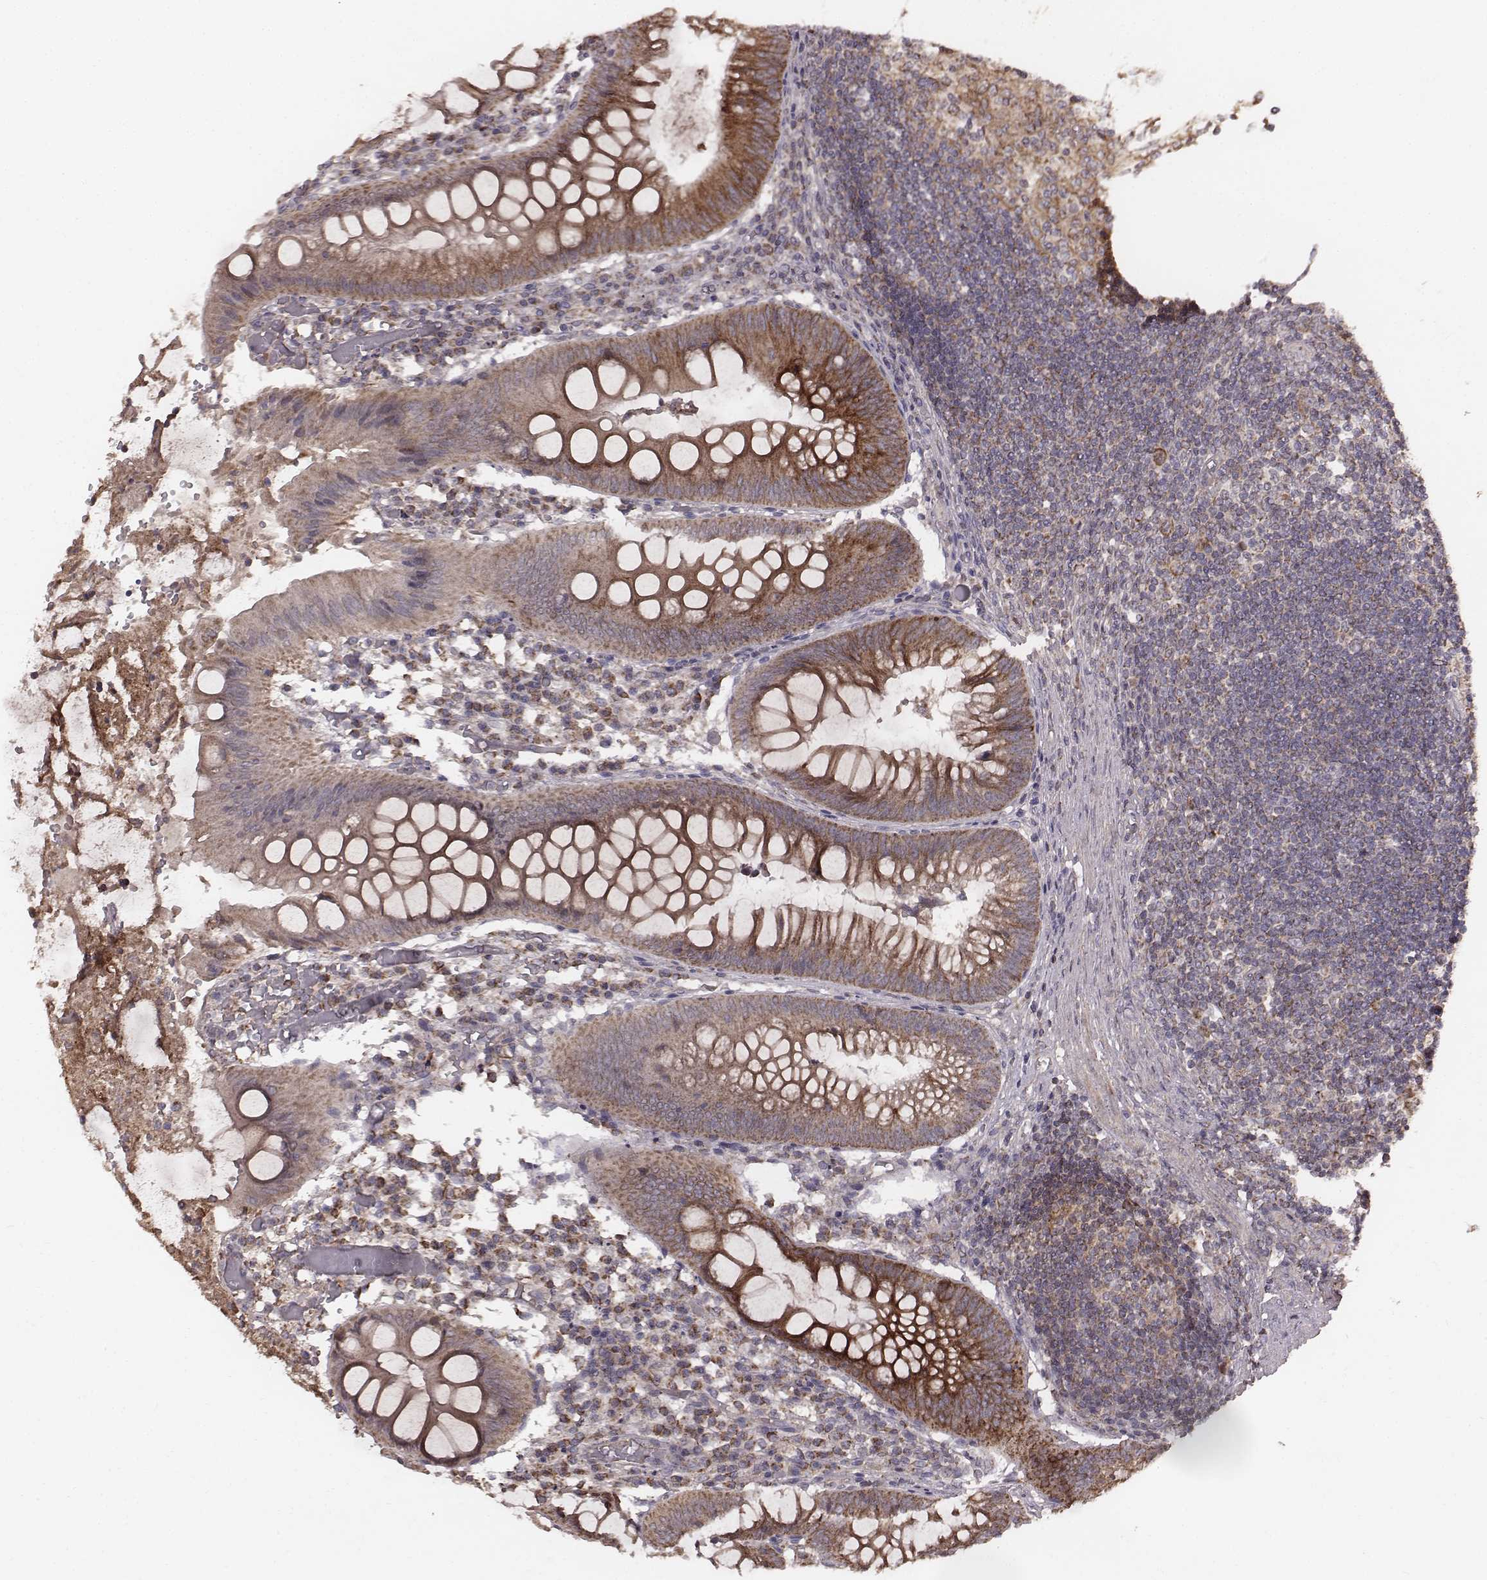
{"staining": {"intensity": "moderate", "quantity": ">75%", "location": "cytoplasmic/membranous"}, "tissue": "appendix", "cell_type": "Glandular cells", "image_type": "normal", "snomed": [{"axis": "morphology", "description": "Normal tissue, NOS"}, {"axis": "morphology", "description": "Inflammation, NOS"}, {"axis": "topography", "description": "Appendix"}], "caption": "Normal appendix was stained to show a protein in brown. There is medium levels of moderate cytoplasmic/membranous expression in about >75% of glandular cells. The staining was performed using DAB (3,3'-diaminobenzidine) to visualize the protein expression in brown, while the nuclei were stained in blue with hematoxylin (Magnification: 20x).", "gene": "PDCD2L", "patient": {"sex": "male", "age": 16}}